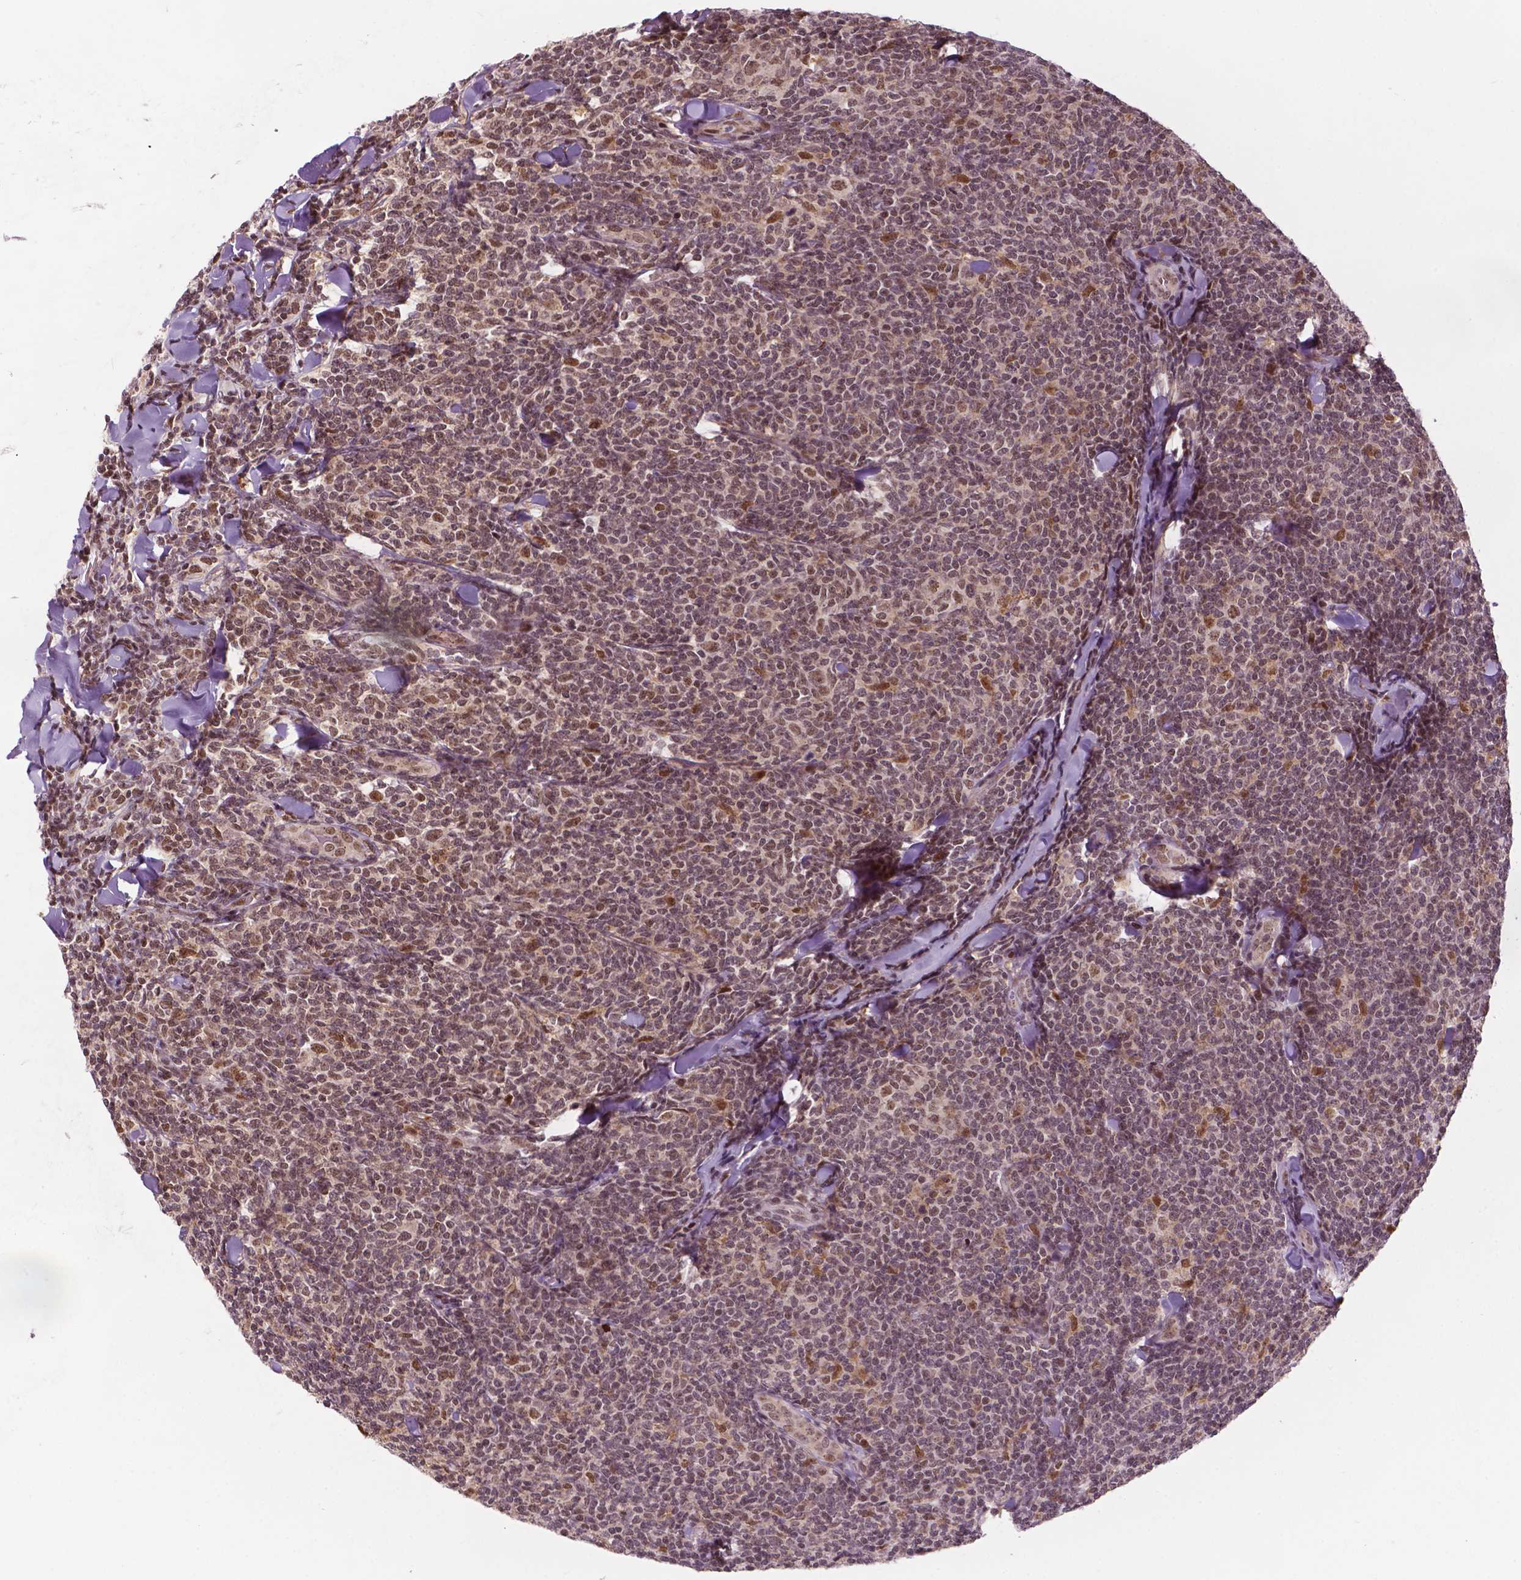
{"staining": {"intensity": "moderate", "quantity": "25%-75%", "location": "nuclear"}, "tissue": "lymphoma", "cell_type": "Tumor cells", "image_type": "cancer", "snomed": [{"axis": "morphology", "description": "Malignant lymphoma, non-Hodgkin's type, Low grade"}, {"axis": "topography", "description": "Lymph node"}], "caption": "Moderate nuclear expression is identified in approximately 25%-75% of tumor cells in low-grade malignant lymphoma, non-Hodgkin's type.", "gene": "PER2", "patient": {"sex": "female", "age": 56}}